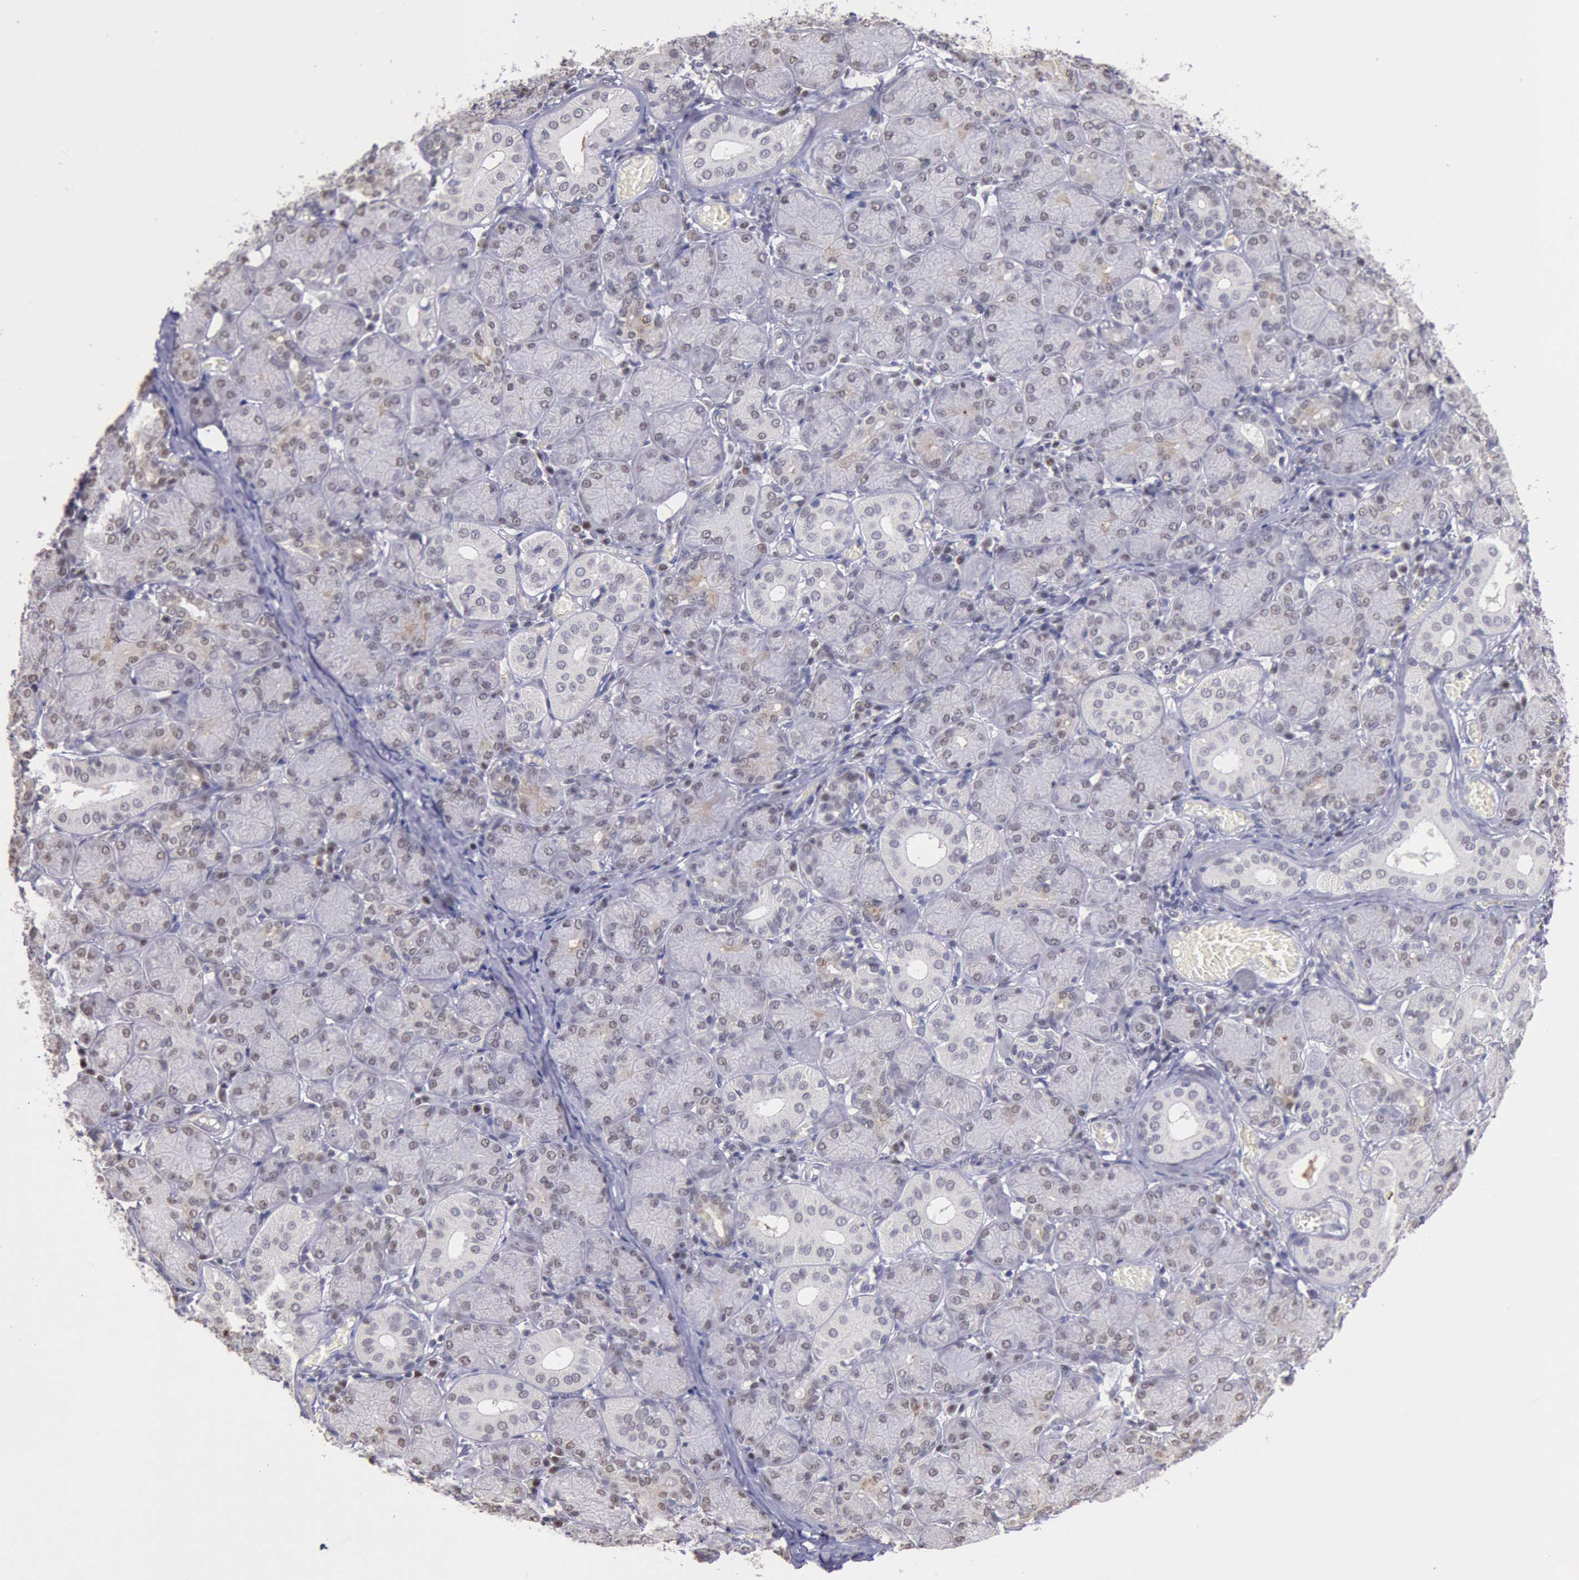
{"staining": {"intensity": "weak", "quantity": "<25%", "location": "cytoplasmic/membranous,nuclear"}, "tissue": "salivary gland", "cell_type": "Glandular cells", "image_type": "normal", "snomed": [{"axis": "morphology", "description": "Normal tissue, NOS"}, {"axis": "topography", "description": "Salivary gland"}], "caption": "Immunohistochemical staining of unremarkable human salivary gland reveals no significant staining in glandular cells.", "gene": "MYH6", "patient": {"sex": "female", "age": 24}}